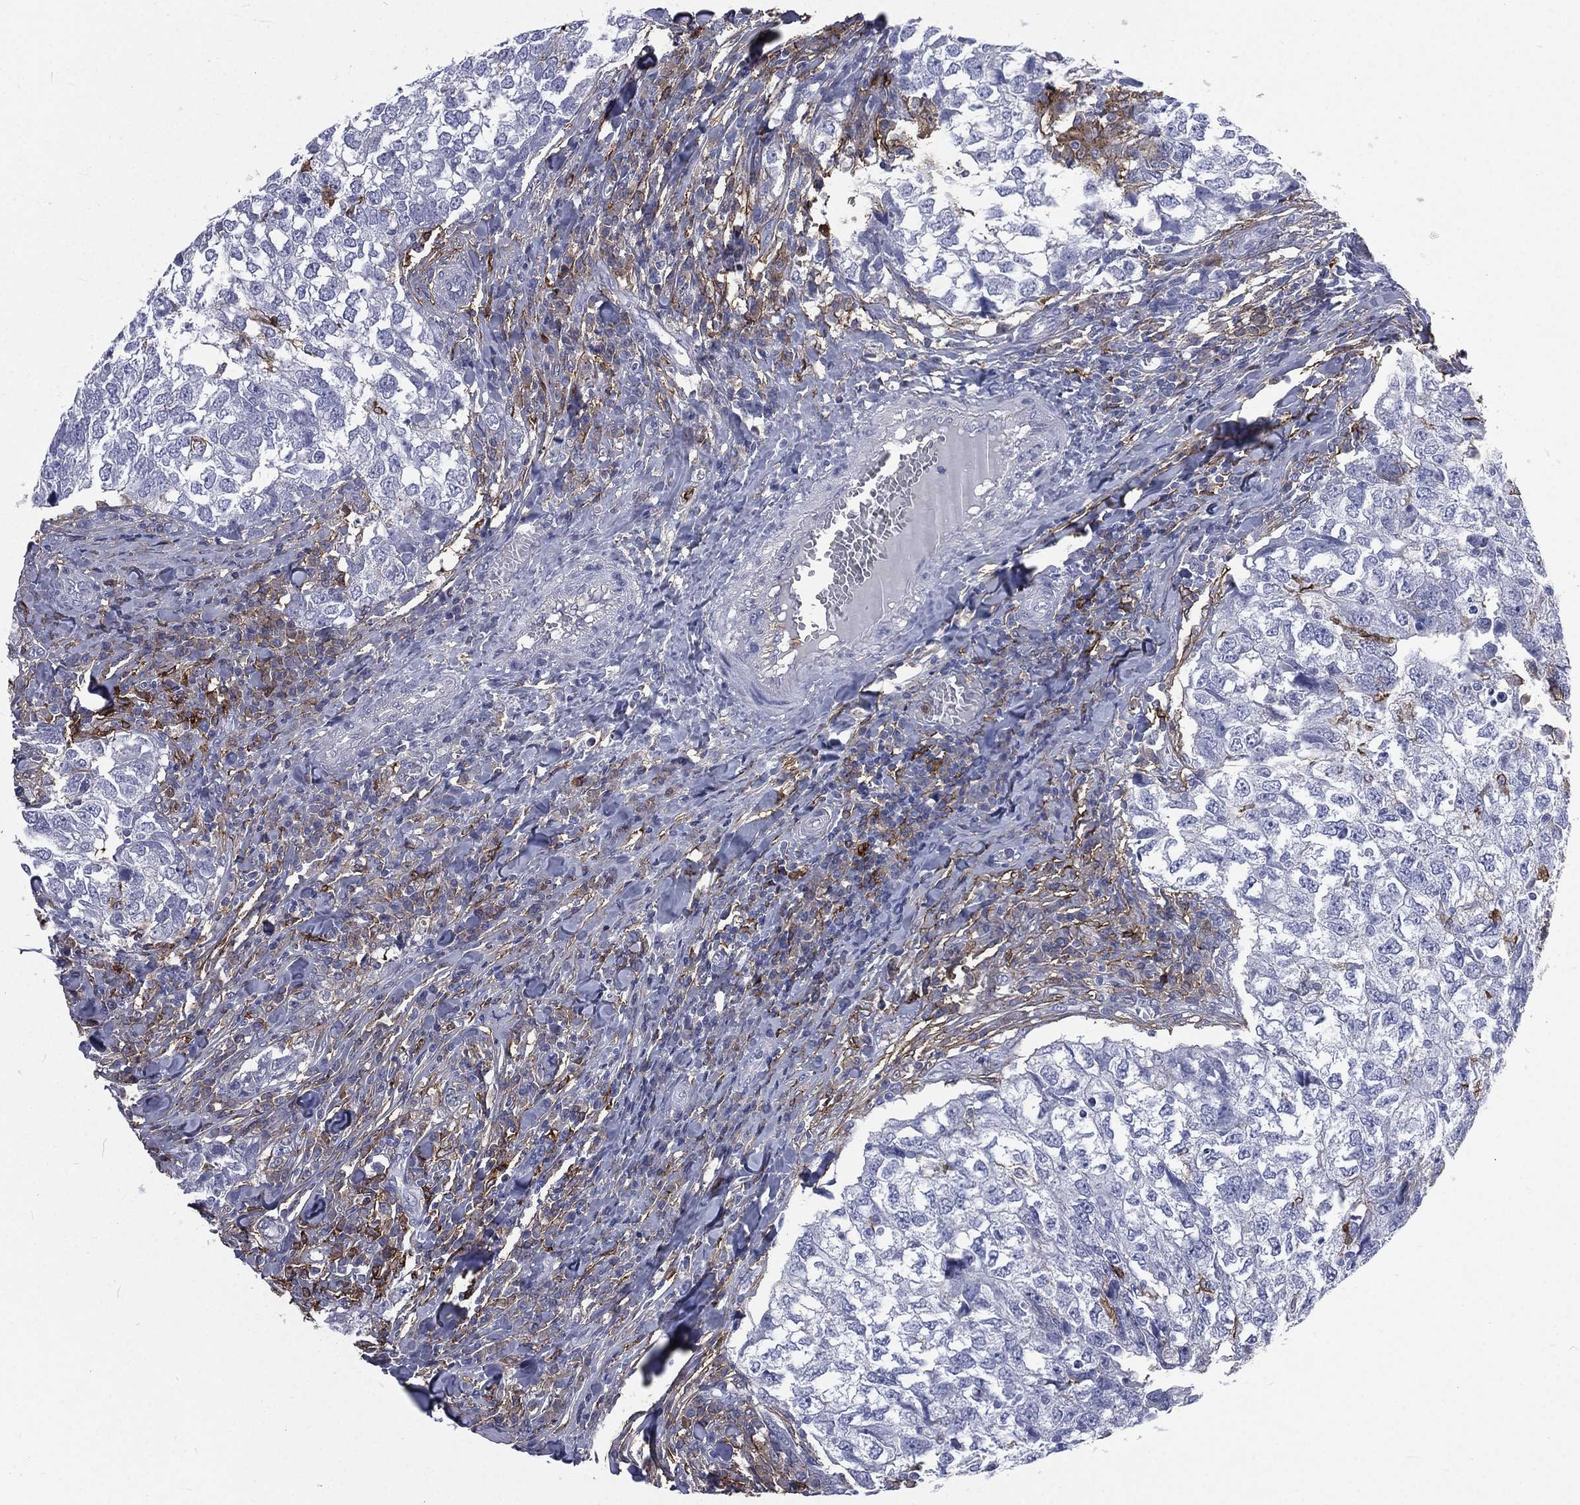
{"staining": {"intensity": "negative", "quantity": "none", "location": "none"}, "tissue": "breast cancer", "cell_type": "Tumor cells", "image_type": "cancer", "snomed": [{"axis": "morphology", "description": "Duct carcinoma"}, {"axis": "topography", "description": "Breast"}], "caption": "Tumor cells are negative for brown protein staining in breast cancer.", "gene": "BASP1", "patient": {"sex": "female", "age": 30}}